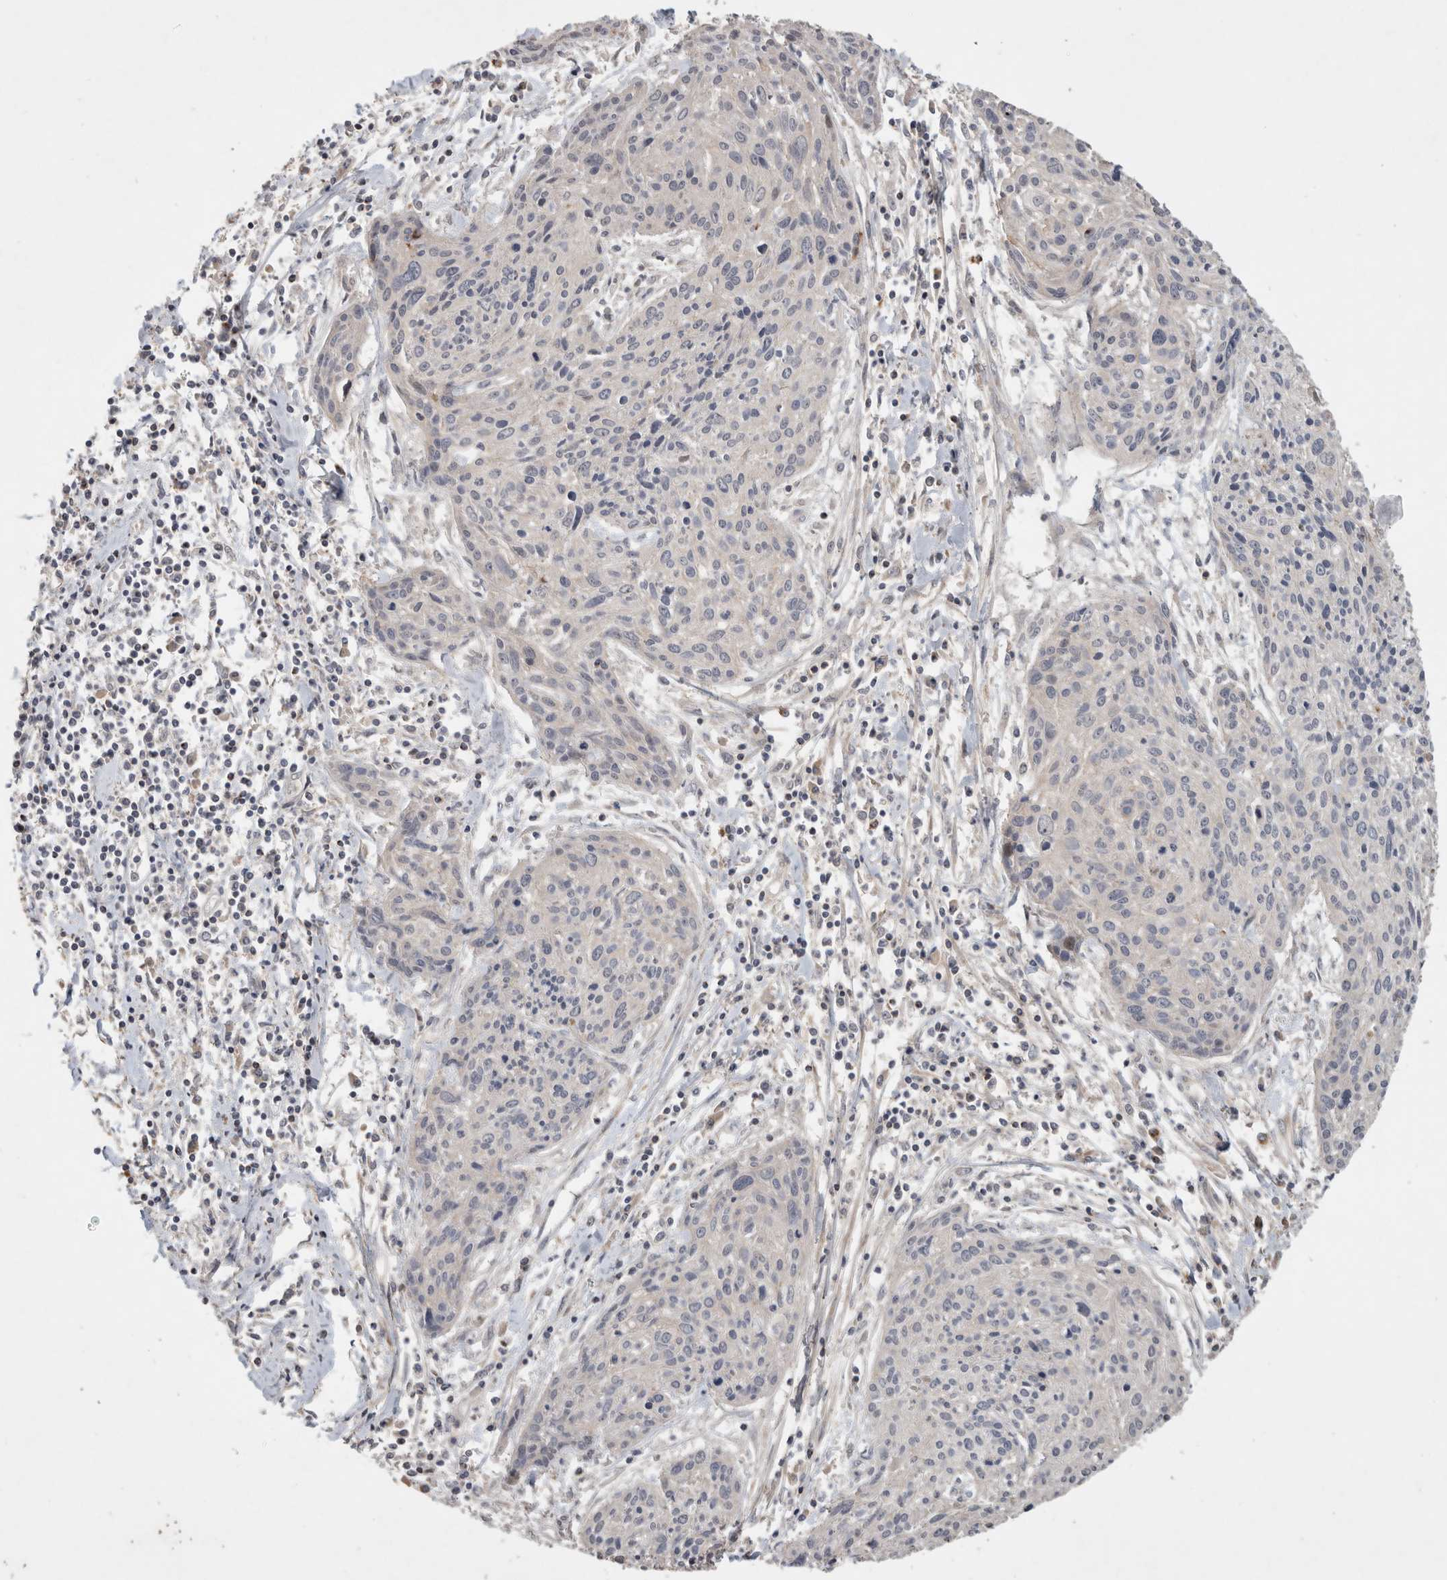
{"staining": {"intensity": "negative", "quantity": "none", "location": "none"}, "tissue": "cervical cancer", "cell_type": "Tumor cells", "image_type": "cancer", "snomed": [{"axis": "morphology", "description": "Squamous cell carcinoma, NOS"}, {"axis": "topography", "description": "Cervix"}], "caption": "Protein analysis of cervical squamous cell carcinoma exhibits no significant expression in tumor cells.", "gene": "SERAC1", "patient": {"sex": "female", "age": 51}}